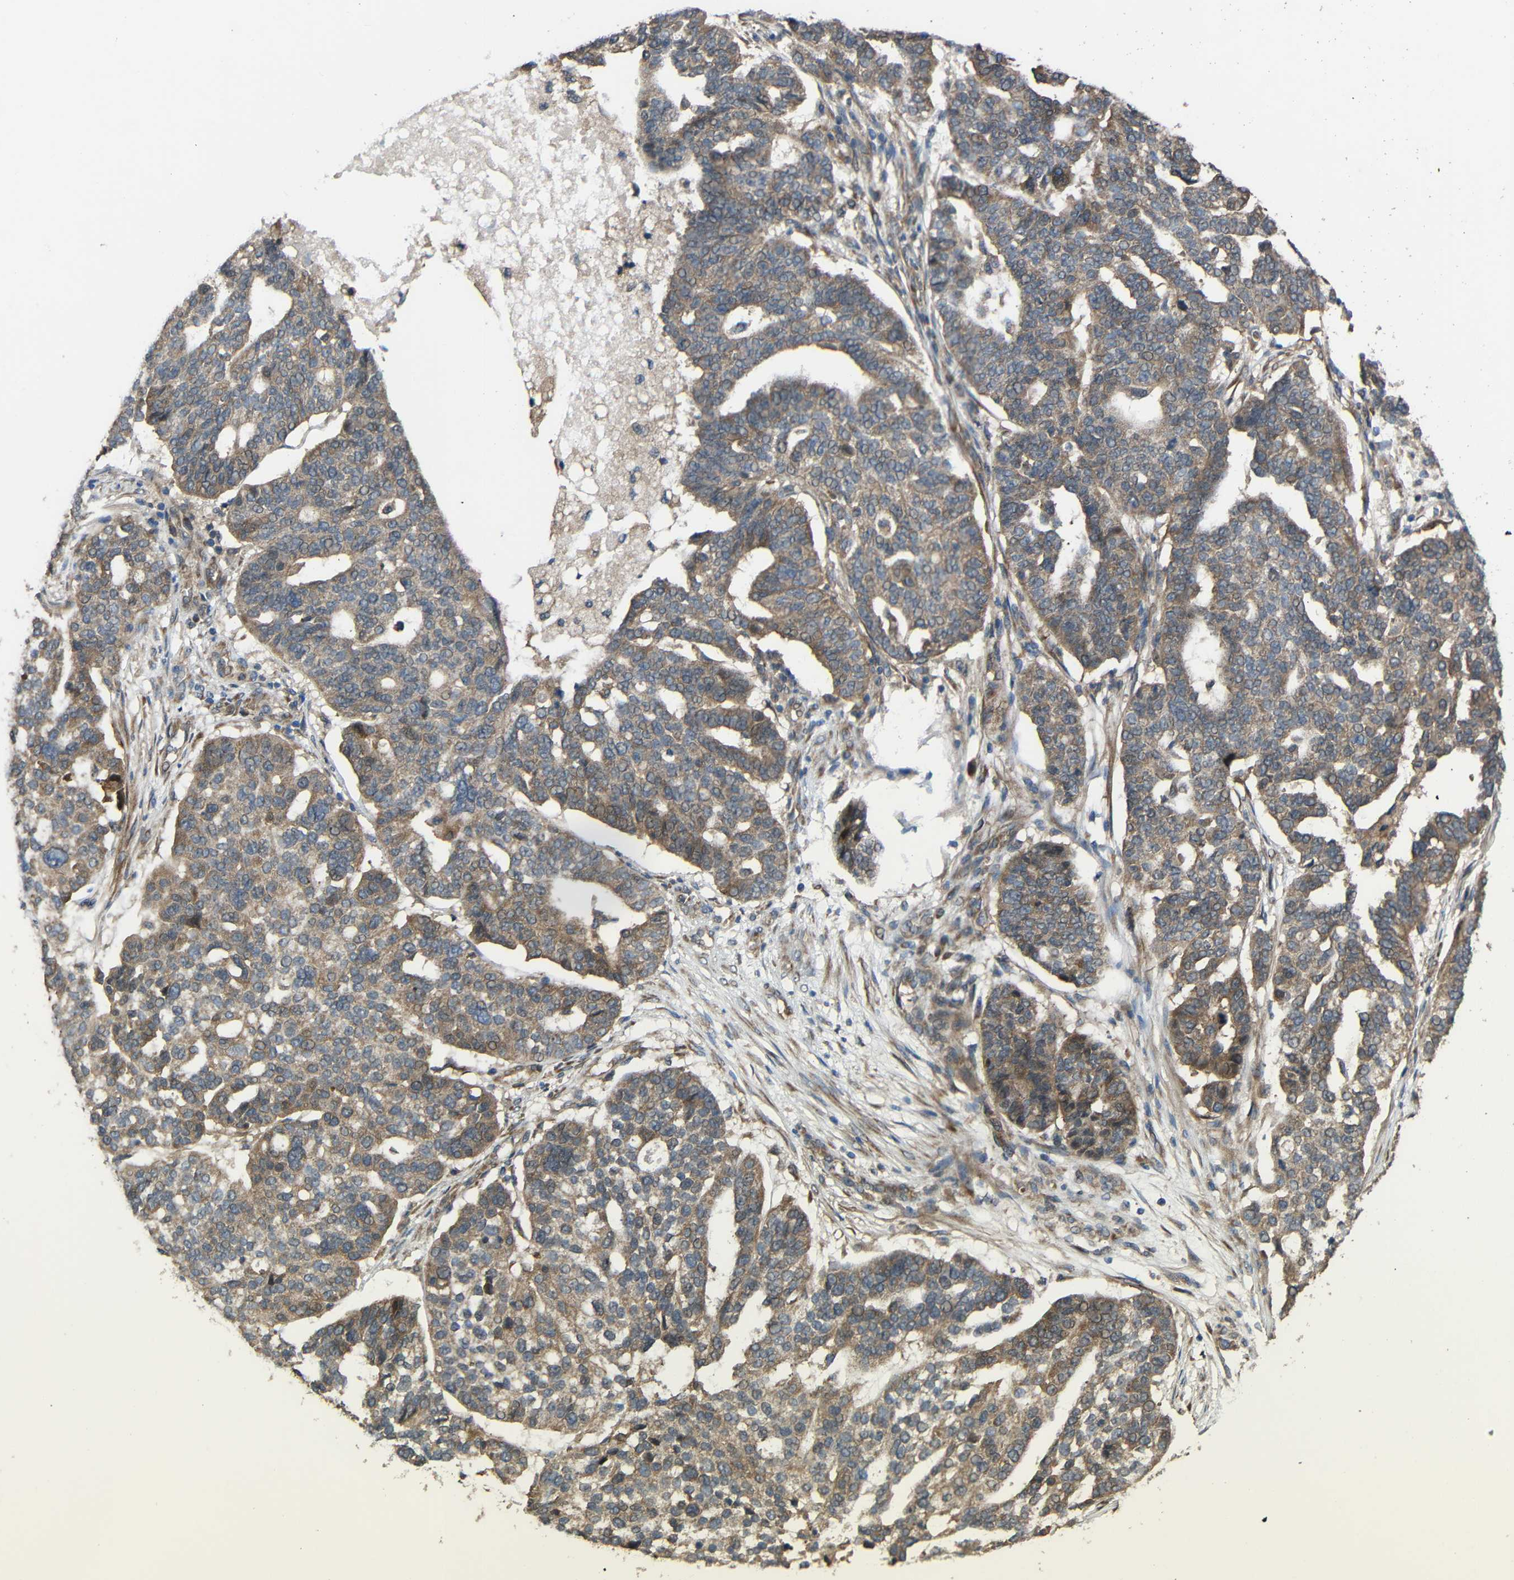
{"staining": {"intensity": "moderate", "quantity": ">75%", "location": "cytoplasmic/membranous"}, "tissue": "ovarian cancer", "cell_type": "Tumor cells", "image_type": "cancer", "snomed": [{"axis": "morphology", "description": "Cystadenocarcinoma, serous, NOS"}, {"axis": "topography", "description": "Ovary"}], "caption": "Immunohistochemistry of ovarian serous cystadenocarcinoma shows medium levels of moderate cytoplasmic/membranous expression in approximately >75% of tumor cells.", "gene": "CHST9", "patient": {"sex": "female", "age": 59}}